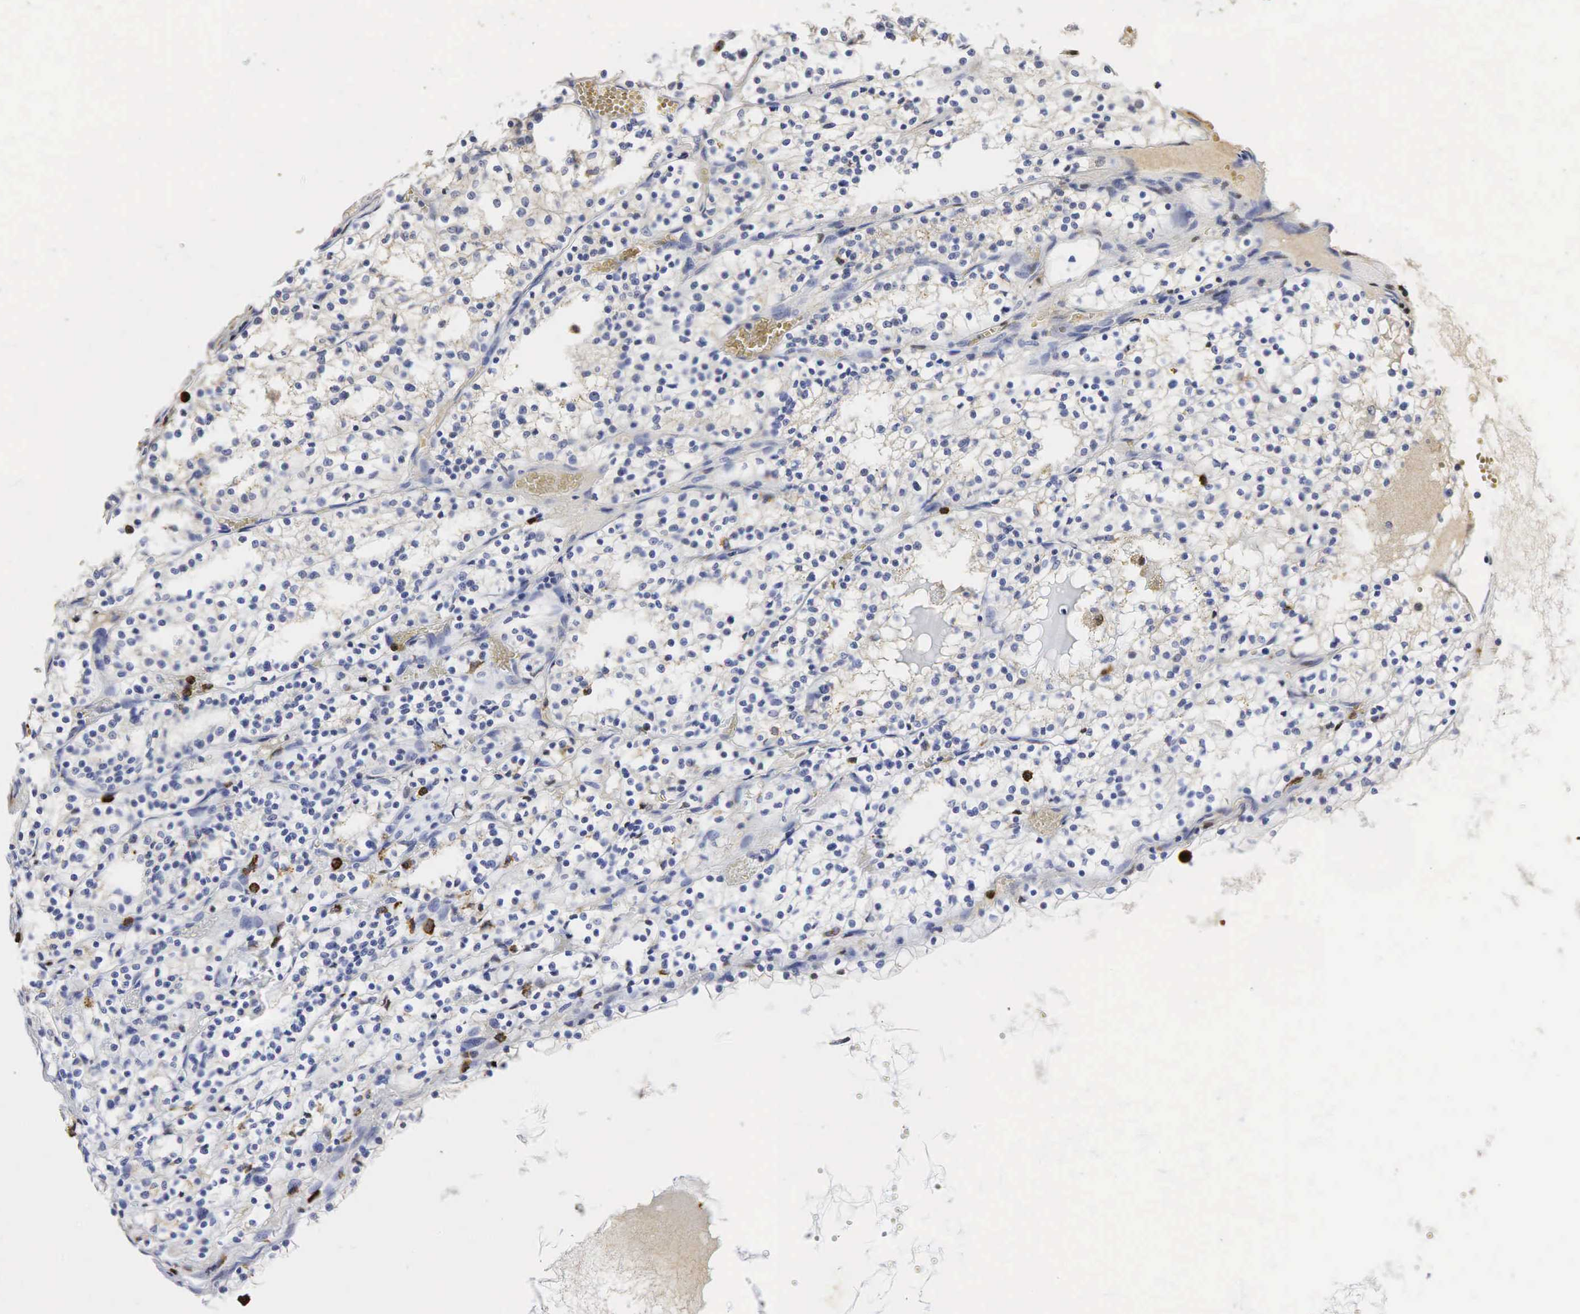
{"staining": {"intensity": "negative", "quantity": "none", "location": "none"}, "tissue": "renal cancer", "cell_type": "Tumor cells", "image_type": "cancer", "snomed": [{"axis": "morphology", "description": "Adenocarcinoma, NOS"}, {"axis": "topography", "description": "Kidney"}], "caption": "Immunohistochemistry (IHC) histopathology image of adenocarcinoma (renal) stained for a protein (brown), which demonstrates no staining in tumor cells. (DAB (3,3'-diaminobenzidine) immunohistochemistry (IHC), high magnification).", "gene": "LYZ", "patient": {"sex": "male", "age": 61}}